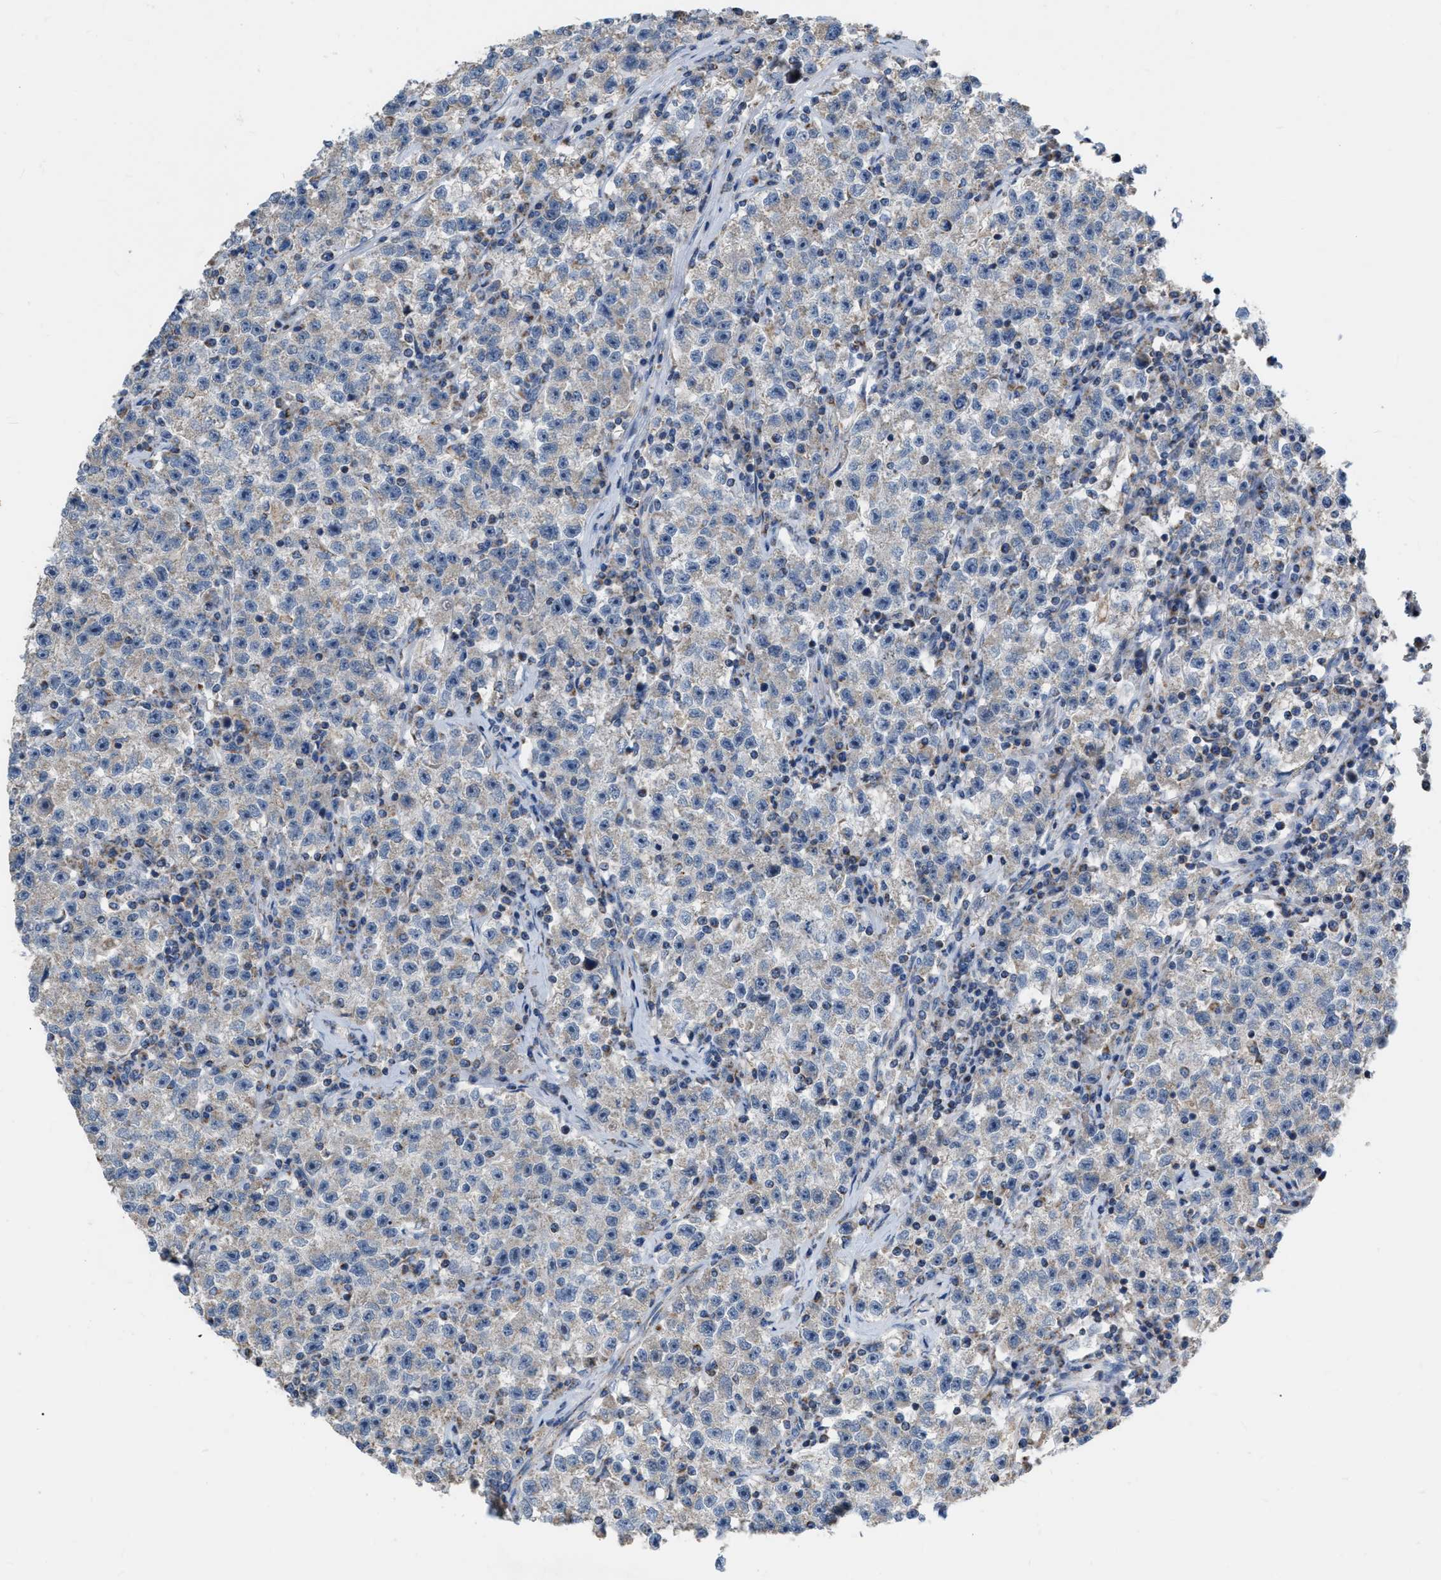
{"staining": {"intensity": "negative", "quantity": "none", "location": "none"}, "tissue": "testis cancer", "cell_type": "Tumor cells", "image_type": "cancer", "snomed": [{"axis": "morphology", "description": "Seminoma, NOS"}, {"axis": "topography", "description": "Testis"}], "caption": "Tumor cells are negative for protein expression in human testis cancer (seminoma).", "gene": "DDX56", "patient": {"sex": "male", "age": 22}}